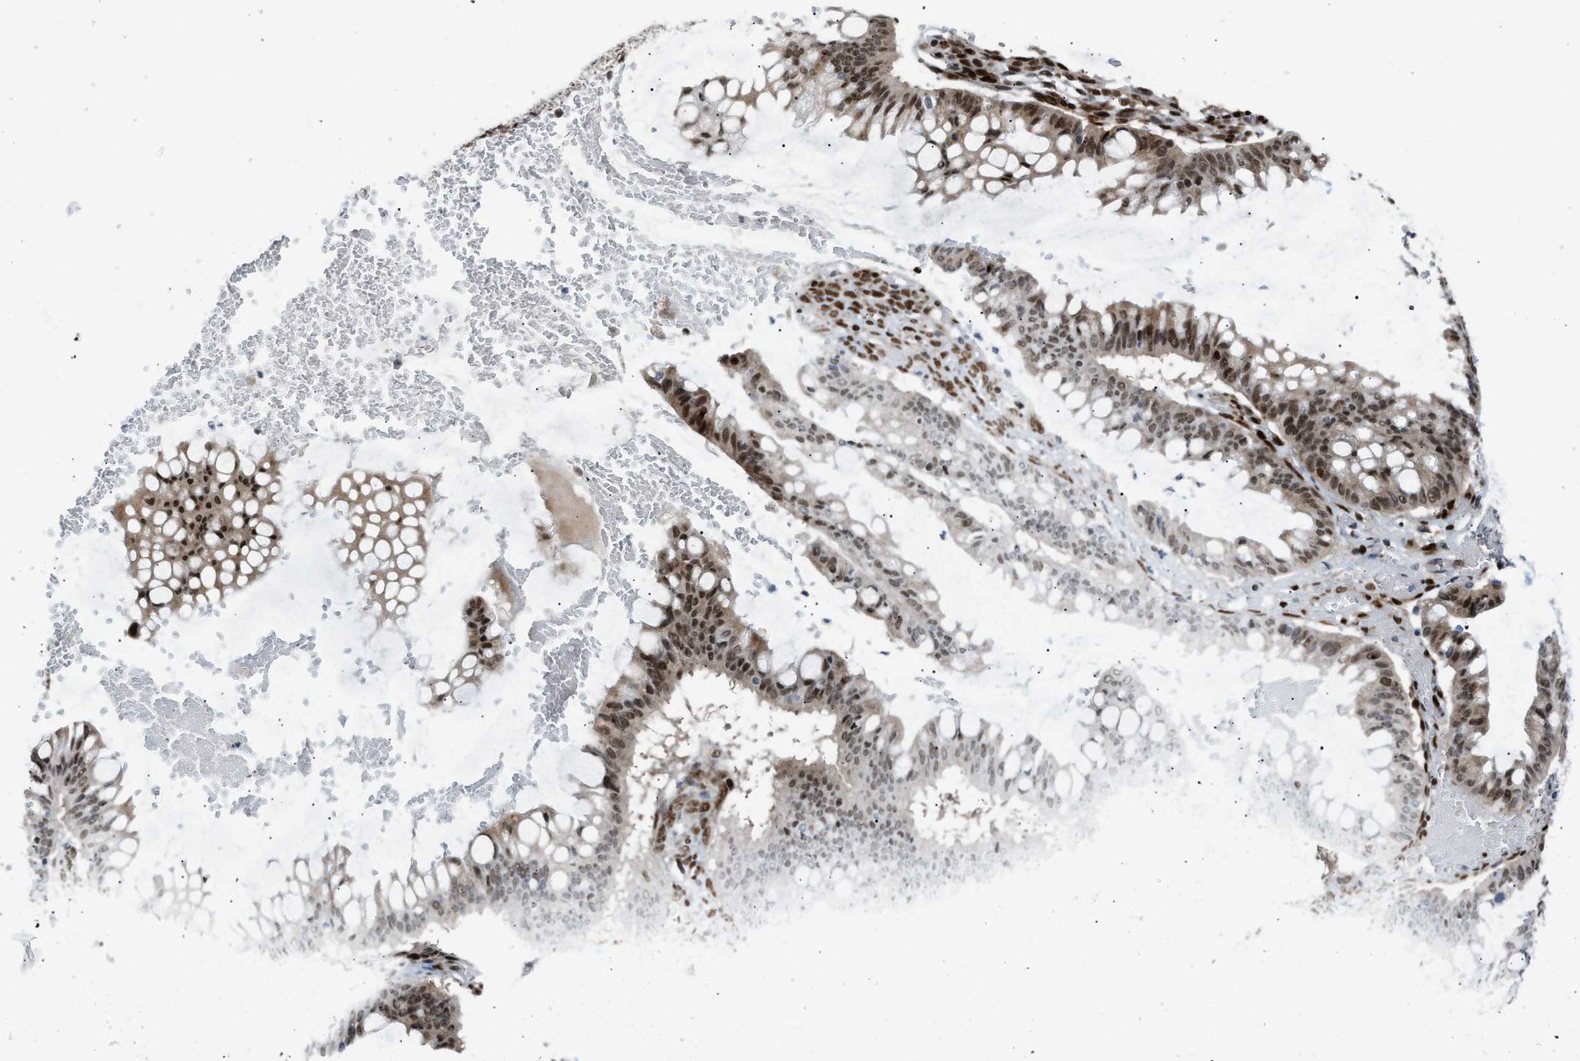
{"staining": {"intensity": "strong", "quantity": ">75%", "location": "nuclear"}, "tissue": "ovarian cancer", "cell_type": "Tumor cells", "image_type": "cancer", "snomed": [{"axis": "morphology", "description": "Cystadenocarcinoma, mucinous, NOS"}, {"axis": "topography", "description": "Ovary"}], "caption": "About >75% of tumor cells in human ovarian cancer demonstrate strong nuclear protein positivity as visualized by brown immunohistochemical staining.", "gene": "SSBP2", "patient": {"sex": "female", "age": 73}}